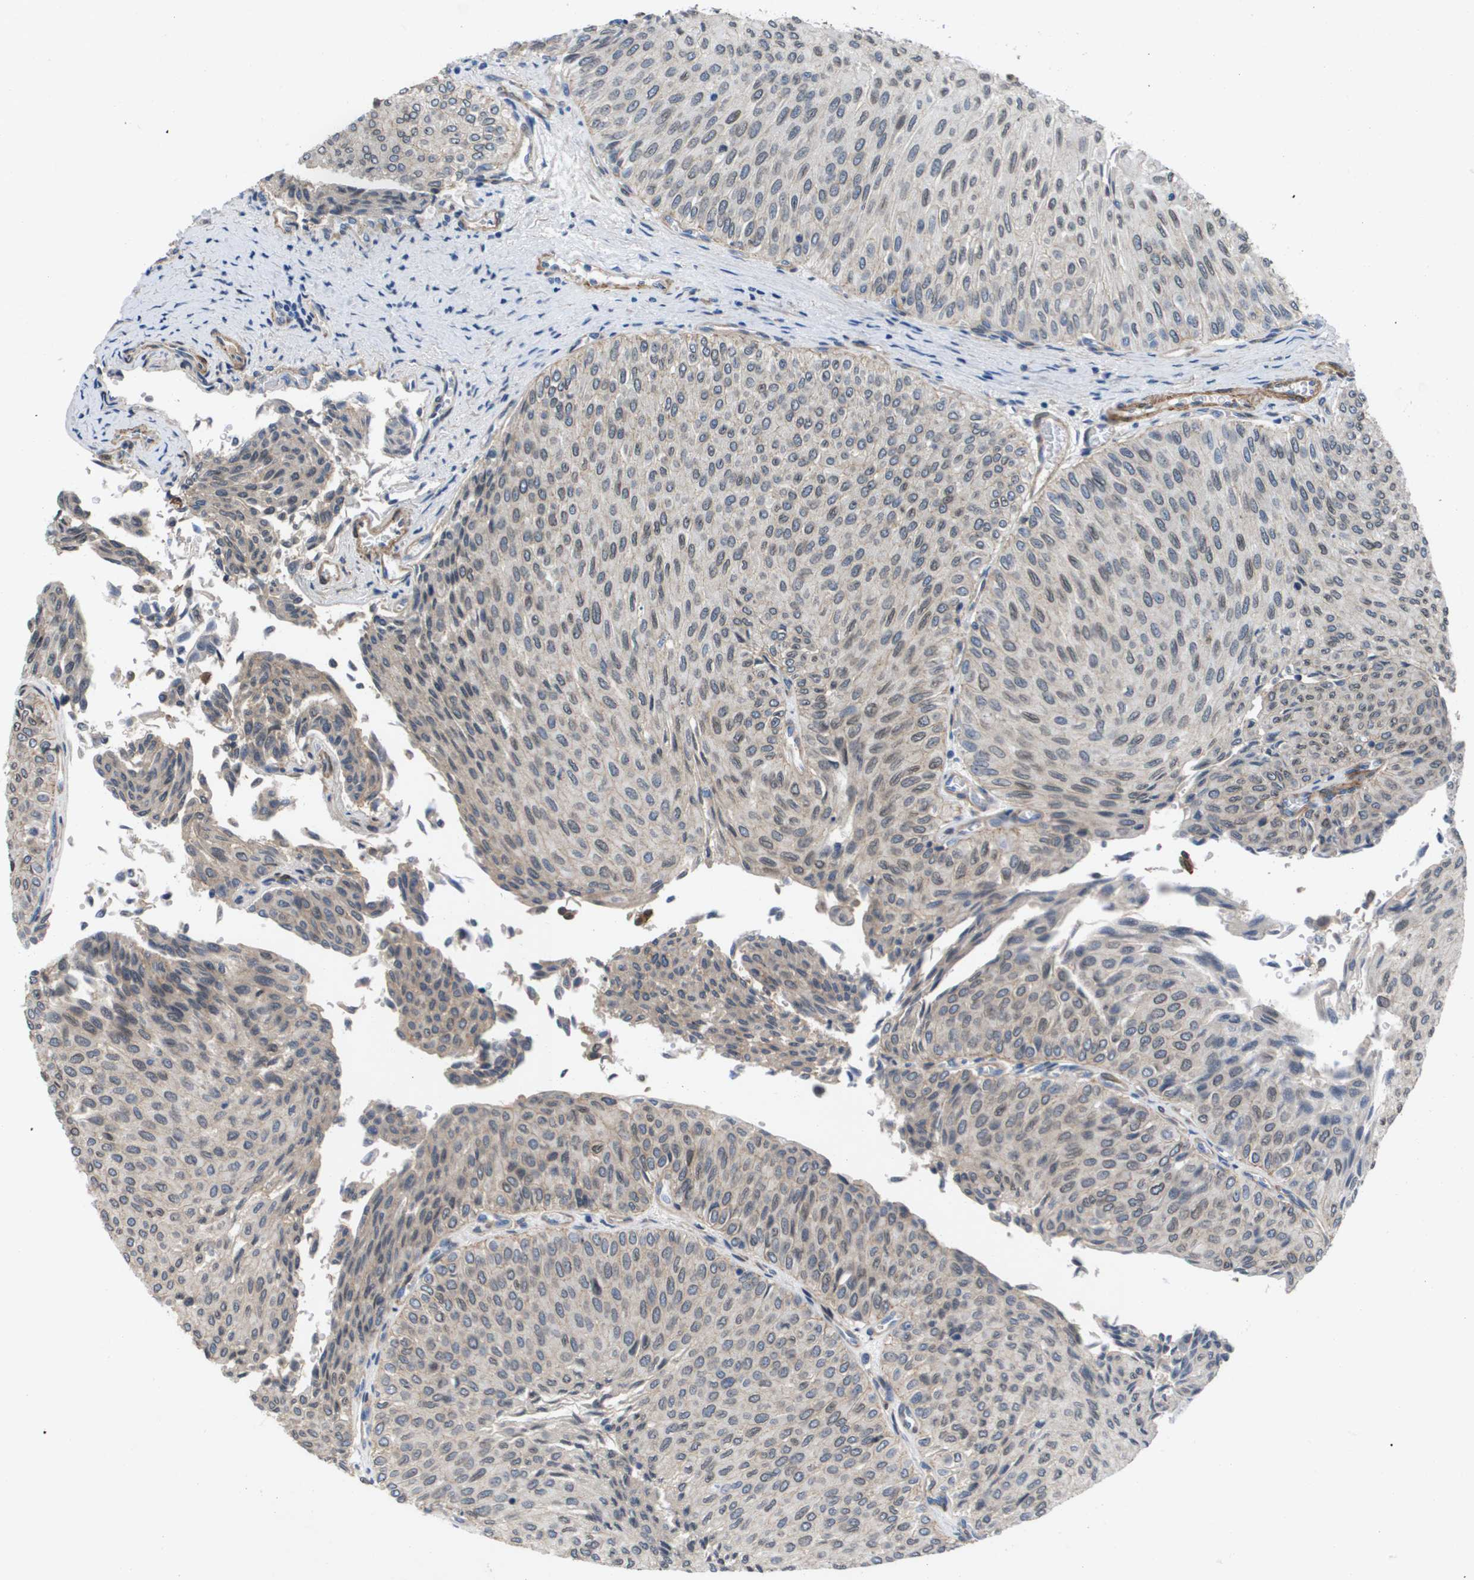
{"staining": {"intensity": "weak", "quantity": "25%-75%", "location": "cytoplasmic/membranous"}, "tissue": "urothelial cancer", "cell_type": "Tumor cells", "image_type": "cancer", "snomed": [{"axis": "morphology", "description": "Urothelial carcinoma, Low grade"}, {"axis": "topography", "description": "Urinary bladder"}], "caption": "A micrograph of urothelial cancer stained for a protein shows weak cytoplasmic/membranous brown staining in tumor cells.", "gene": "LPP", "patient": {"sex": "male", "age": 78}}